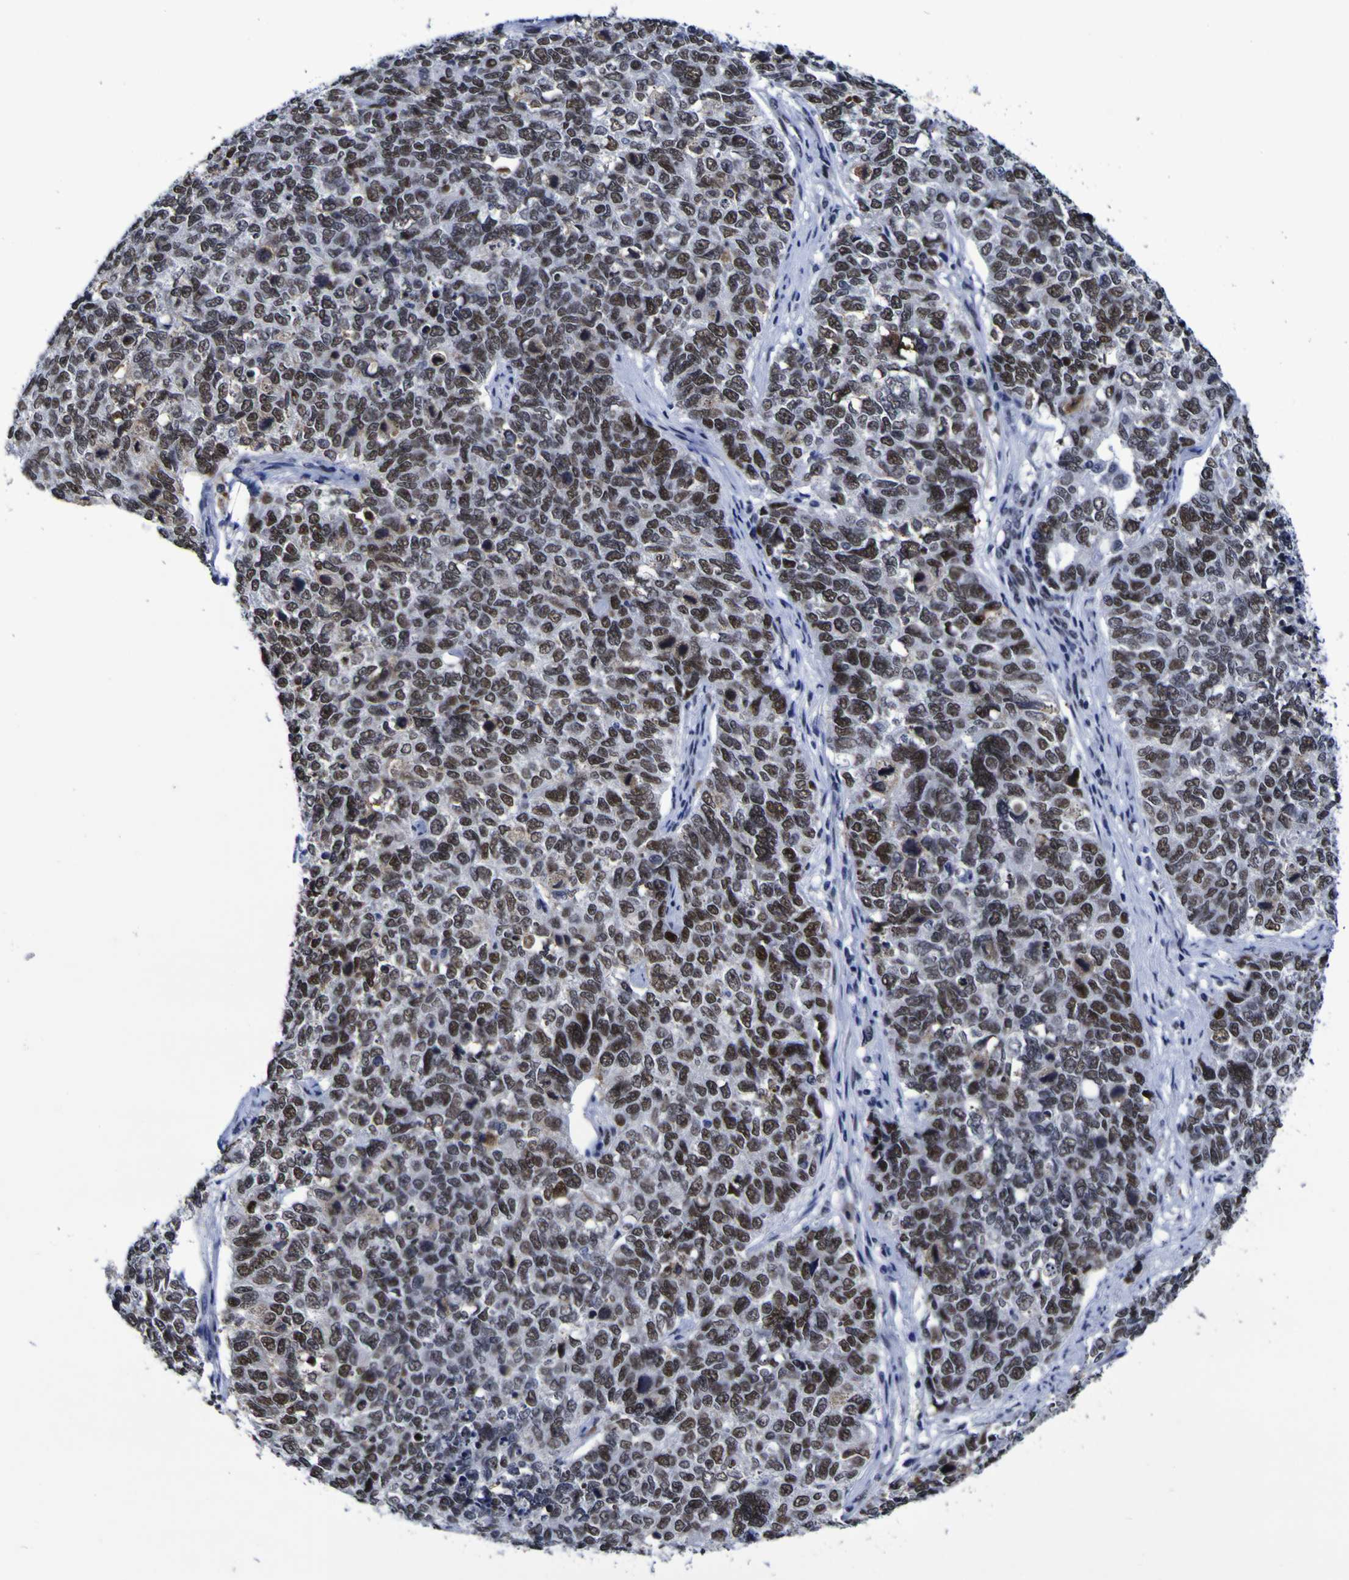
{"staining": {"intensity": "strong", "quantity": ">75%", "location": "nuclear"}, "tissue": "cervical cancer", "cell_type": "Tumor cells", "image_type": "cancer", "snomed": [{"axis": "morphology", "description": "Squamous cell carcinoma, NOS"}, {"axis": "topography", "description": "Cervix"}], "caption": "This histopathology image exhibits immunohistochemistry staining of human cervical cancer, with high strong nuclear staining in about >75% of tumor cells.", "gene": "MBD3", "patient": {"sex": "female", "age": 63}}